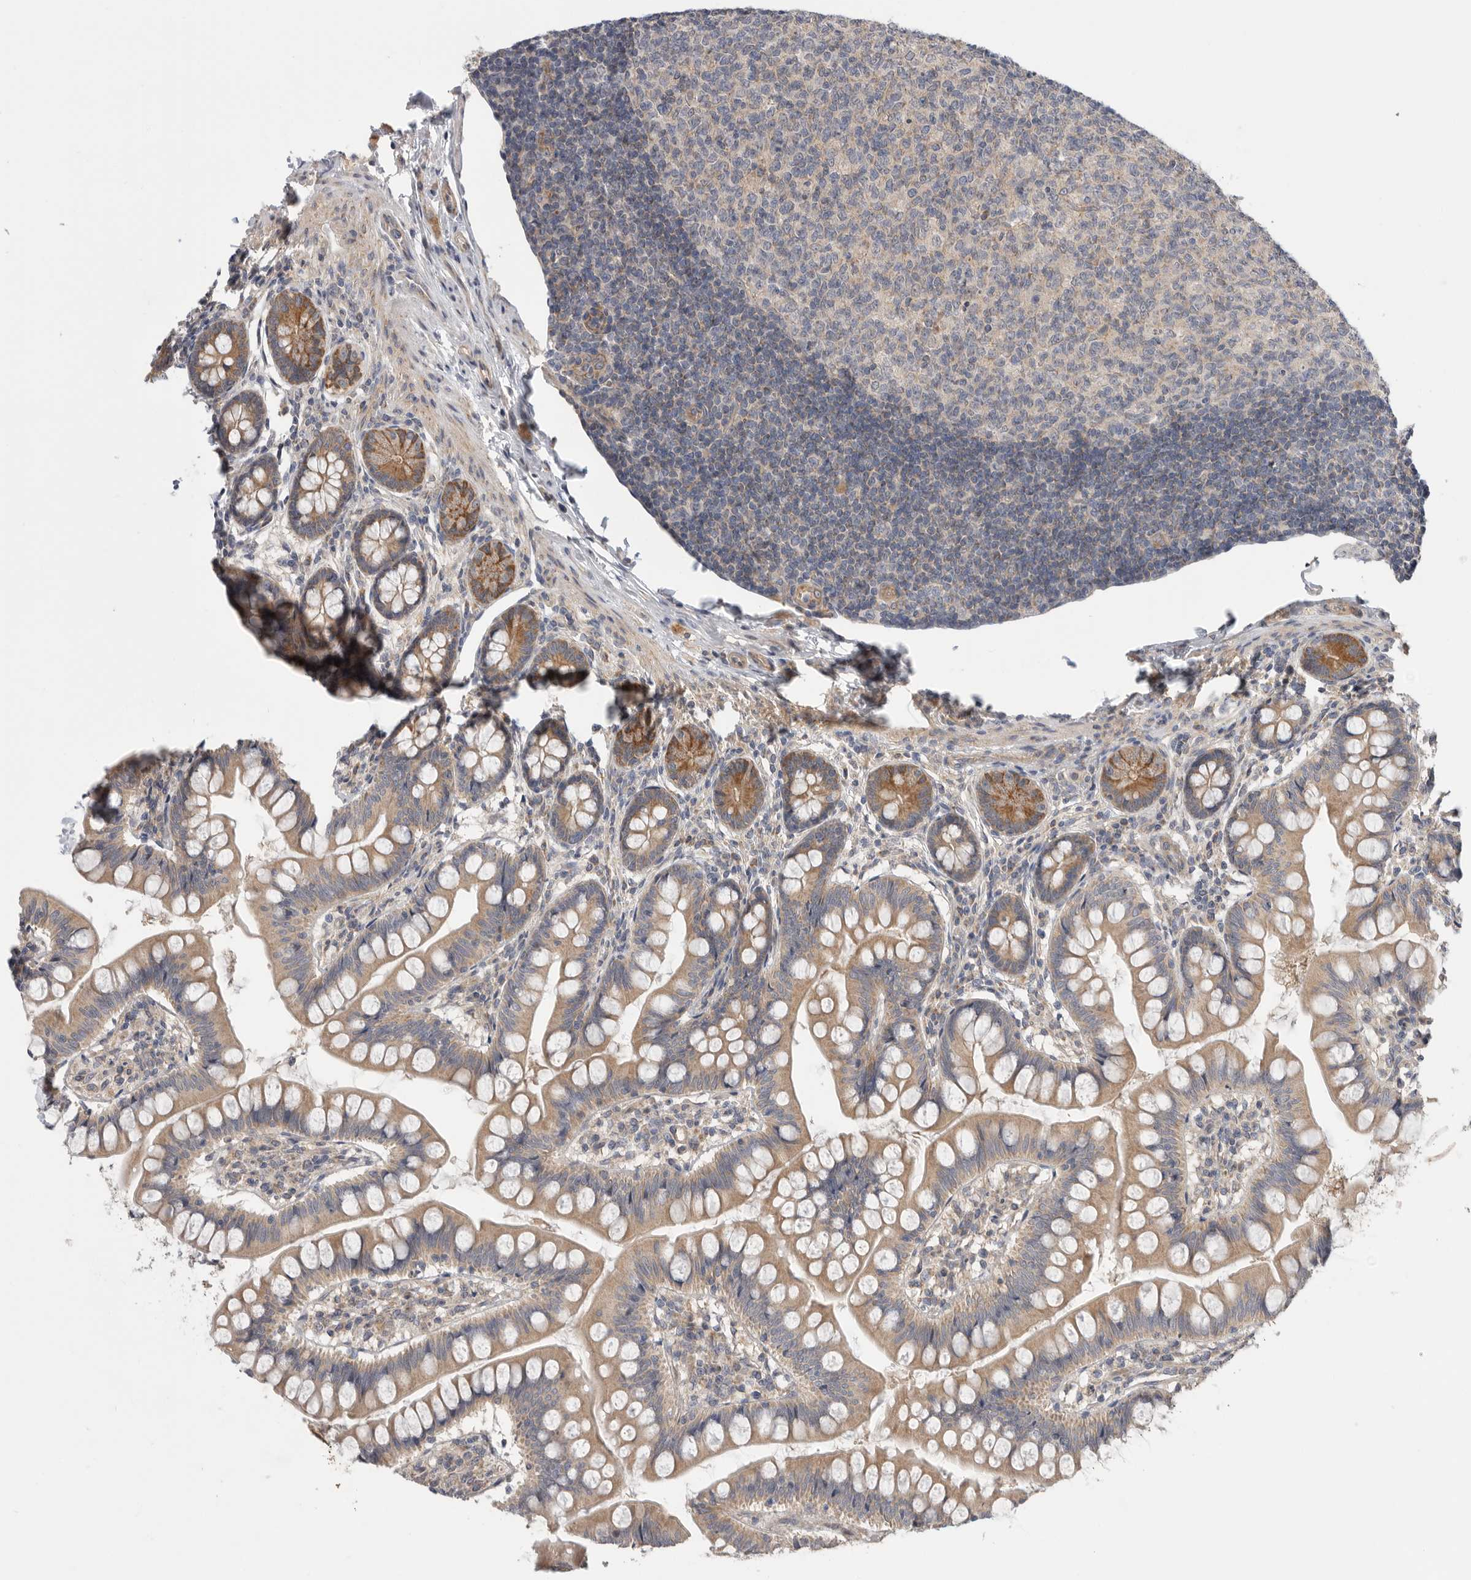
{"staining": {"intensity": "moderate", "quantity": ">75%", "location": "cytoplasmic/membranous"}, "tissue": "small intestine", "cell_type": "Glandular cells", "image_type": "normal", "snomed": [{"axis": "morphology", "description": "Normal tissue, NOS"}, {"axis": "topography", "description": "Small intestine"}], "caption": "The micrograph shows a brown stain indicating the presence of a protein in the cytoplasmic/membranous of glandular cells in small intestine. The protein is stained brown, and the nuclei are stained in blue (DAB (3,3'-diaminobenzidine) IHC with brightfield microscopy, high magnification).", "gene": "MTFR1L", "patient": {"sex": "male", "age": 7}}